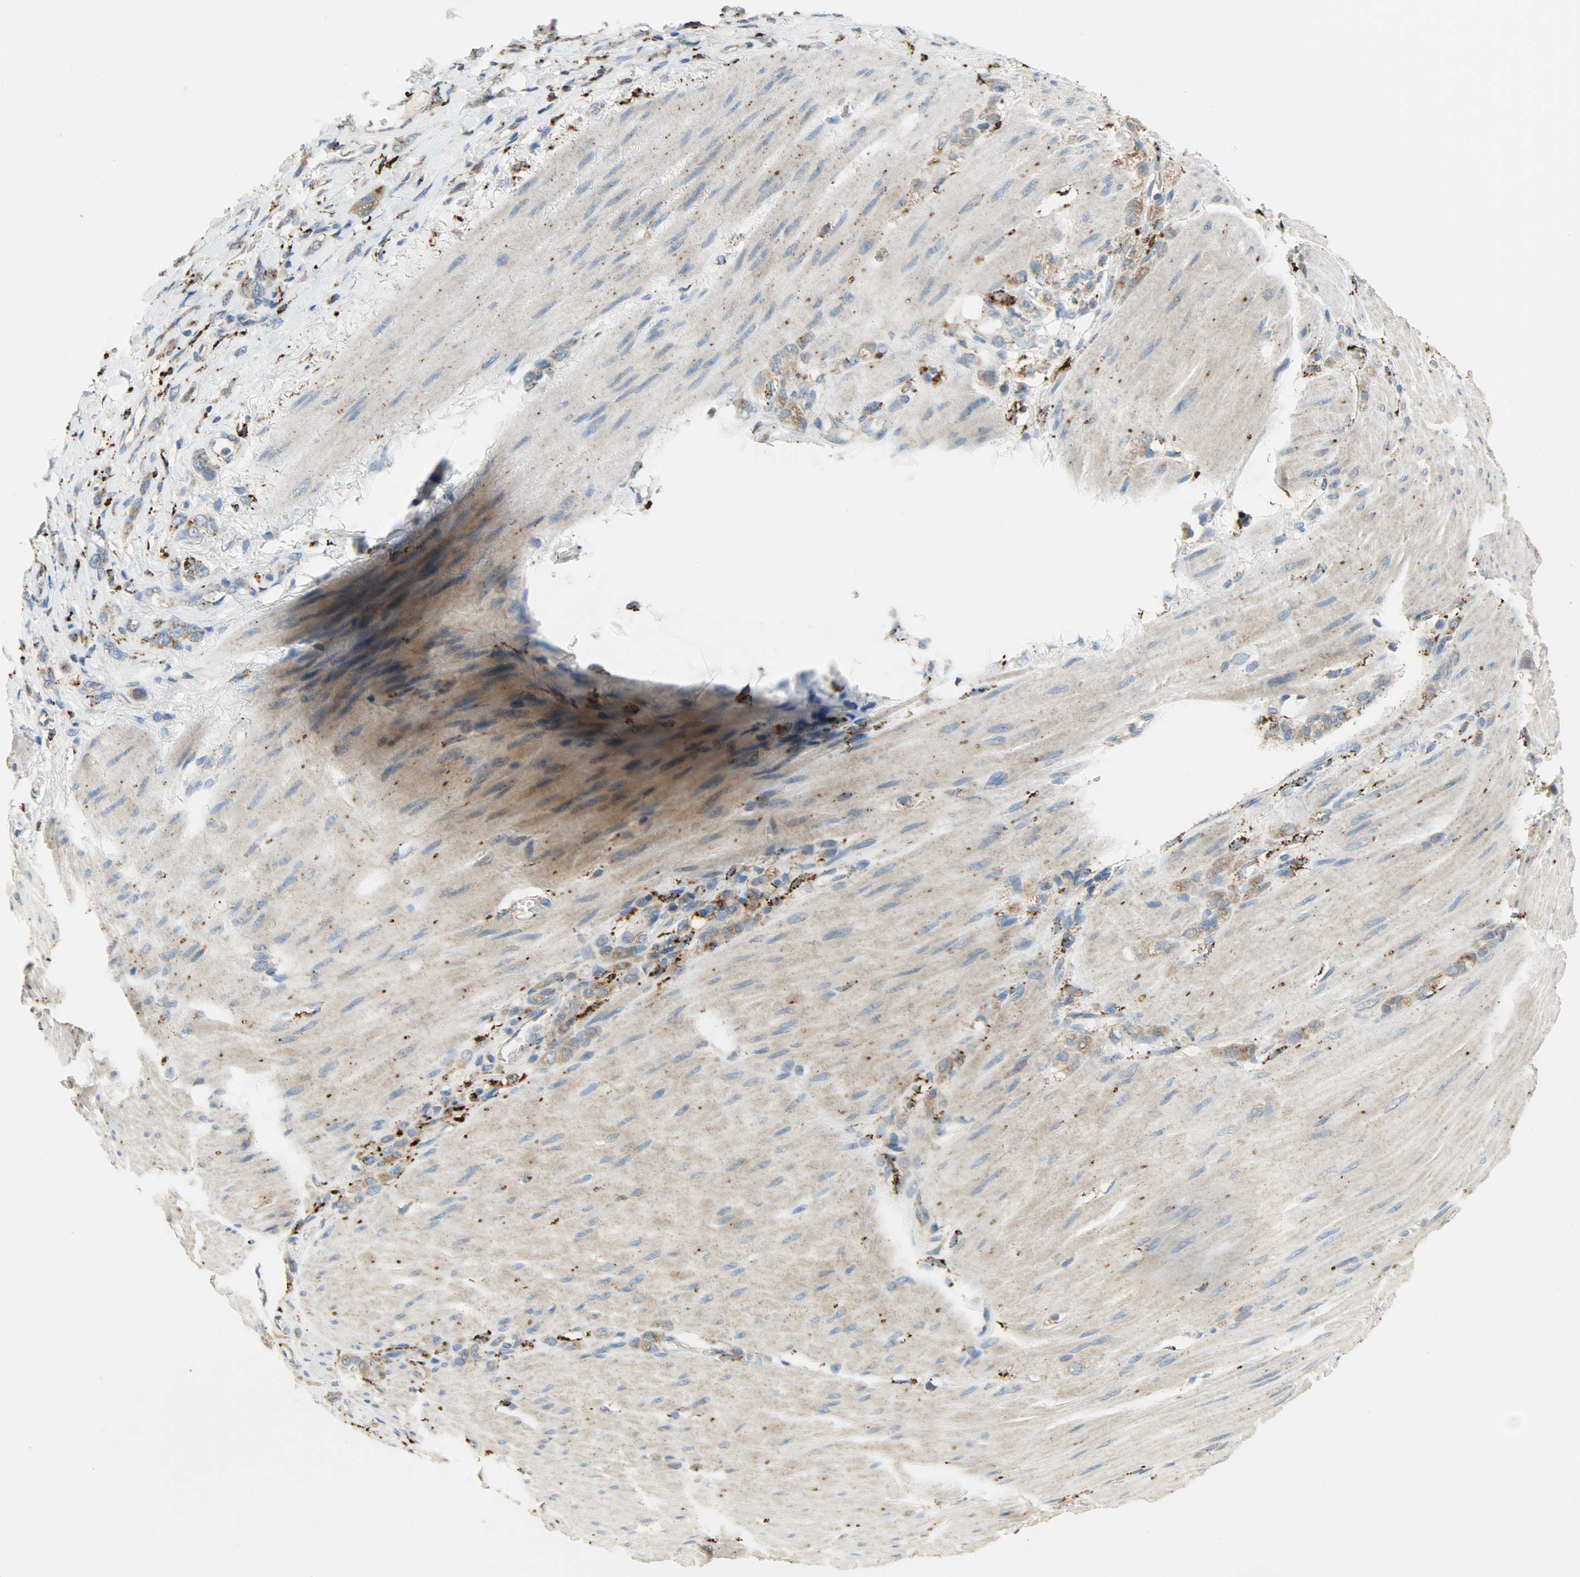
{"staining": {"intensity": "moderate", "quantity": "25%-75%", "location": "cytoplasmic/membranous"}, "tissue": "stomach cancer", "cell_type": "Tumor cells", "image_type": "cancer", "snomed": [{"axis": "morphology", "description": "Adenocarcinoma, NOS"}, {"axis": "topography", "description": "Stomach"}], "caption": "Protein expression analysis of stomach adenocarcinoma displays moderate cytoplasmic/membranous staining in about 25%-75% of tumor cells.", "gene": "ASAH1", "patient": {"sex": "male", "age": 82}}